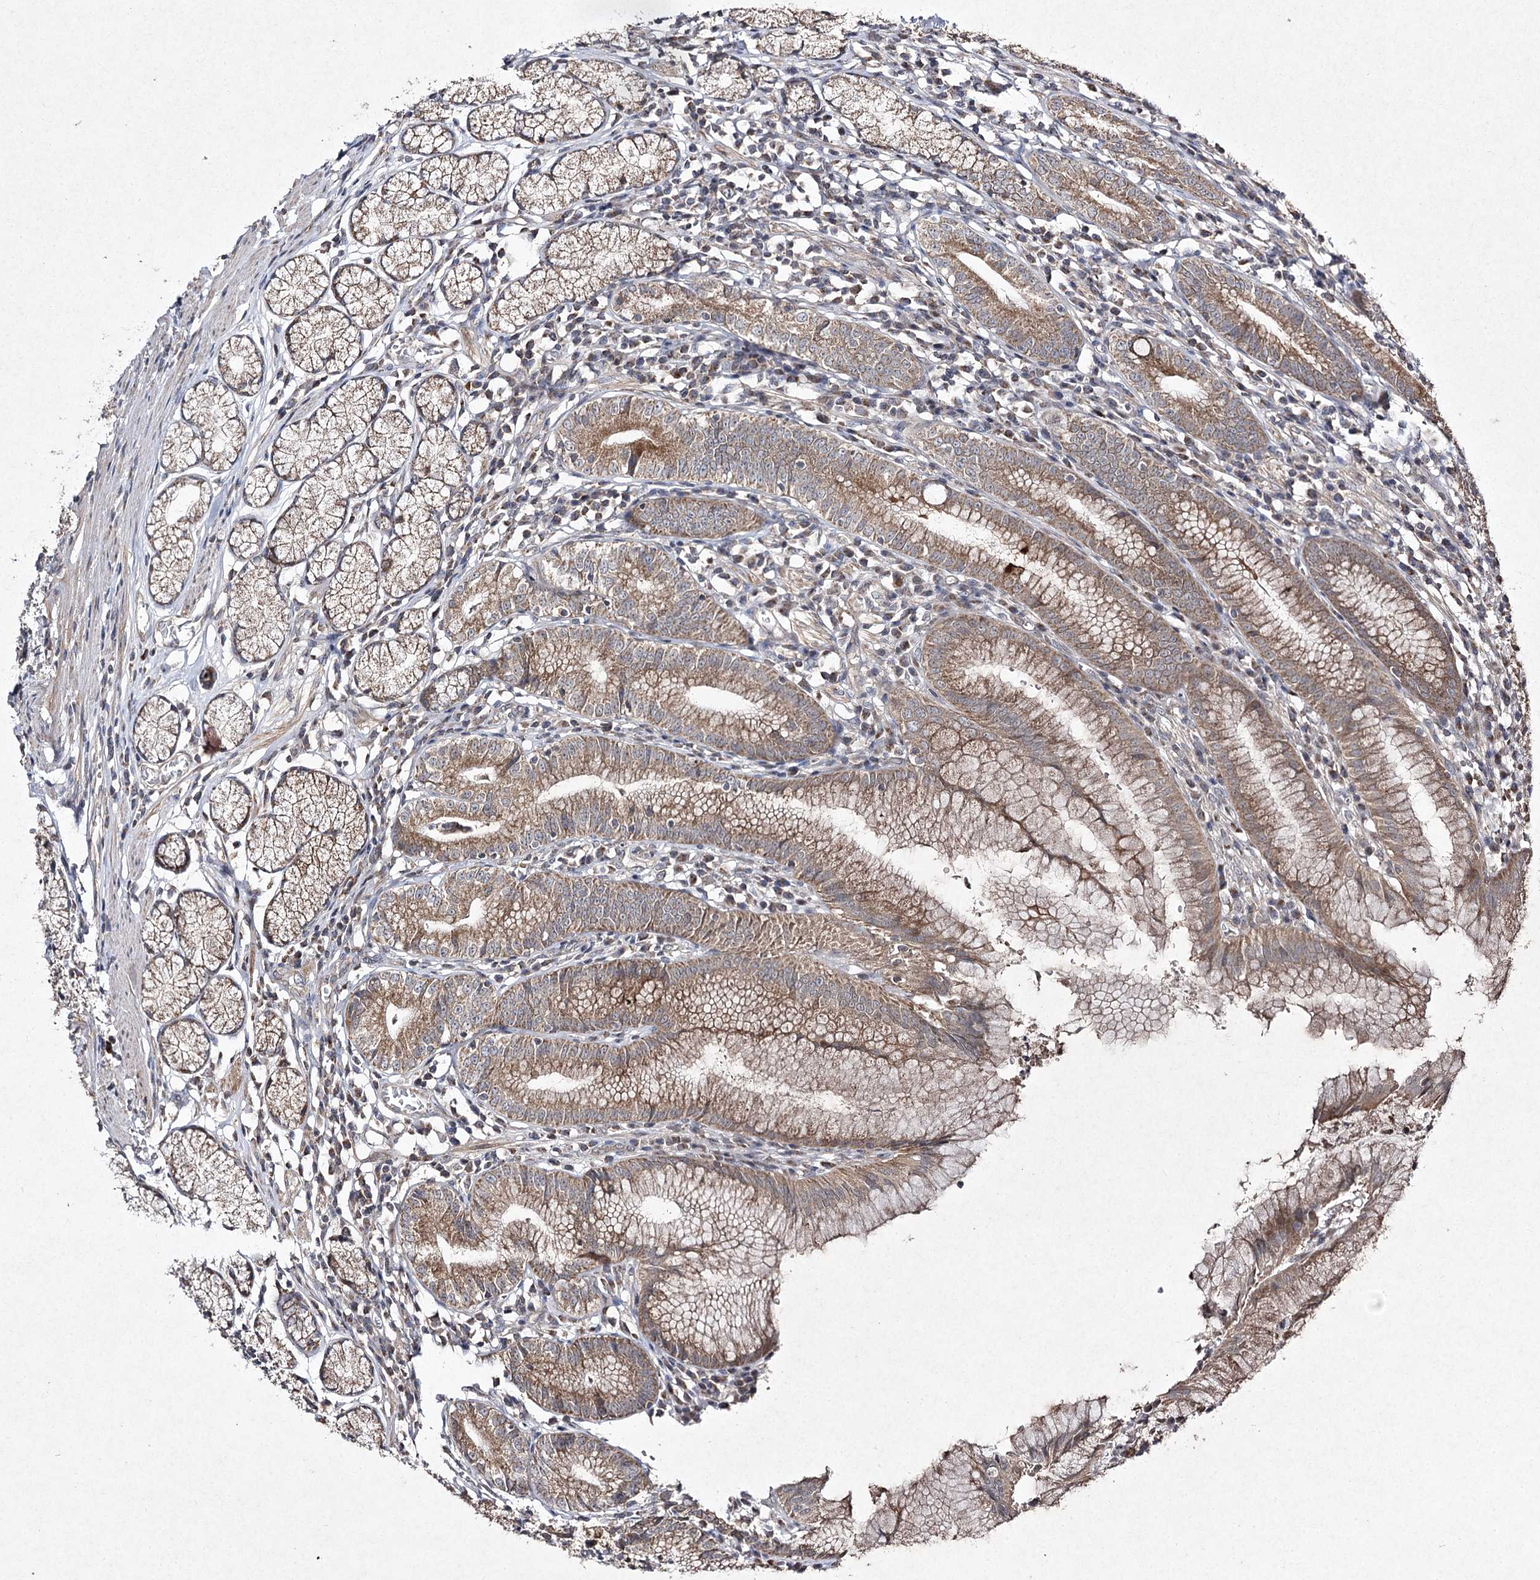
{"staining": {"intensity": "moderate", "quantity": ">75%", "location": "cytoplasmic/membranous"}, "tissue": "stomach", "cell_type": "Glandular cells", "image_type": "normal", "snomed": [{"axis": "morphology", "description": "Normal tissue, NOS"}, {"axis": "topography", "description": "Stomach"}], "caption": "This image demonstrates IHC staining of benign stomach, with medium moderate cytoplasmic/membranous expression in approximately >75% of glandular cells.", "gene": "FANCL", "patient": {"sex": "male", "age": 55}}